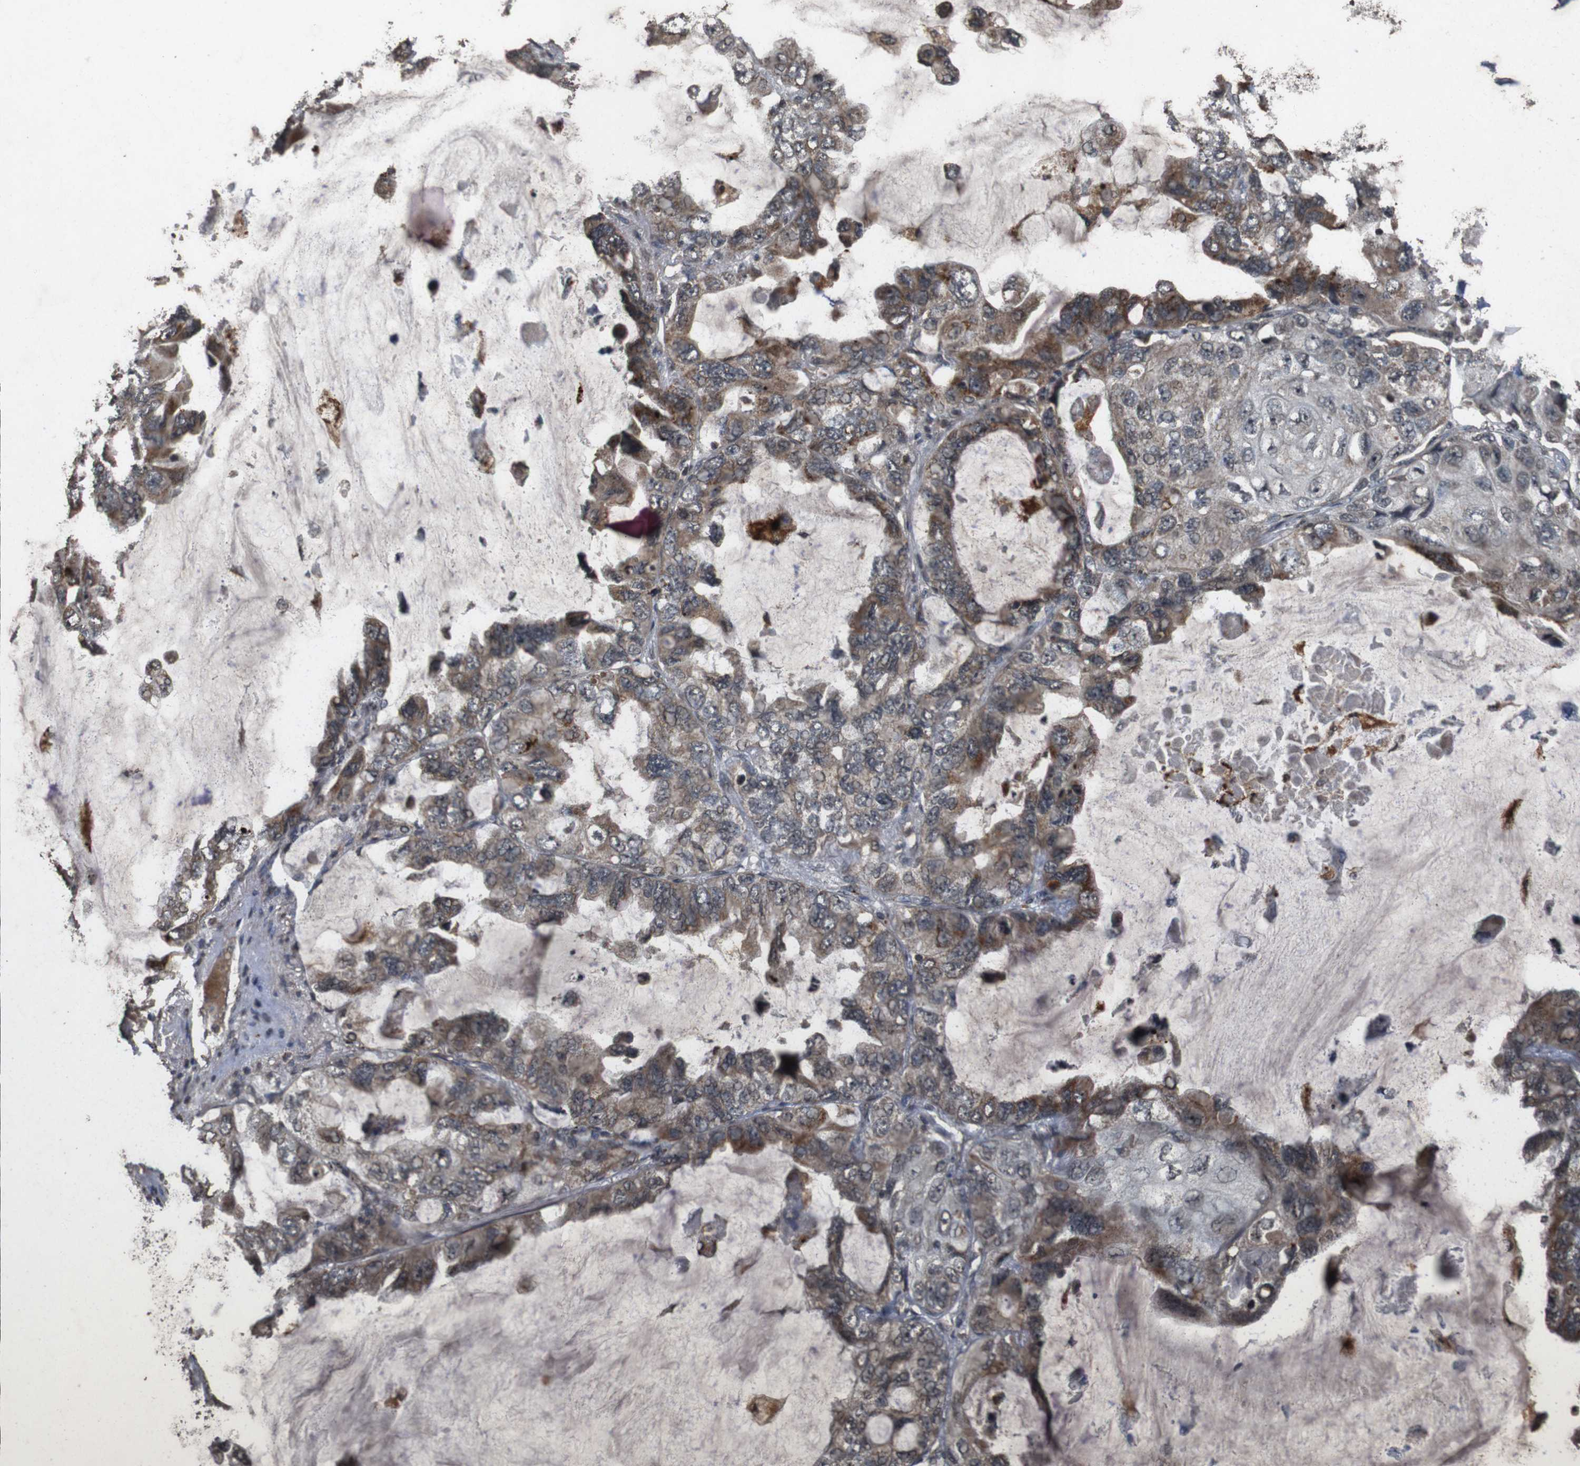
{"staining": {"intensity": "moderate", "quantity": "25%-75%", "location": "cytoplasmic/membranous"}, "tissue": "lung cancer", "cell_type": "Tumor cells", "image_type": "cancer", "snomed": [{"axis": "morphology", "description": "Squamous cell carcinoma, NOS"}, {"axis": "topography", "description": "Lung"}], "caption": "Immunohistochemical staining of human squamous cell carcinoma (lung) displays moderate cytoplasmic/membranous protein positivity in approximately 25%-75% of tumor cells.", "gene": "SORL1", "patient": {"sex": "female", "age": 73}}